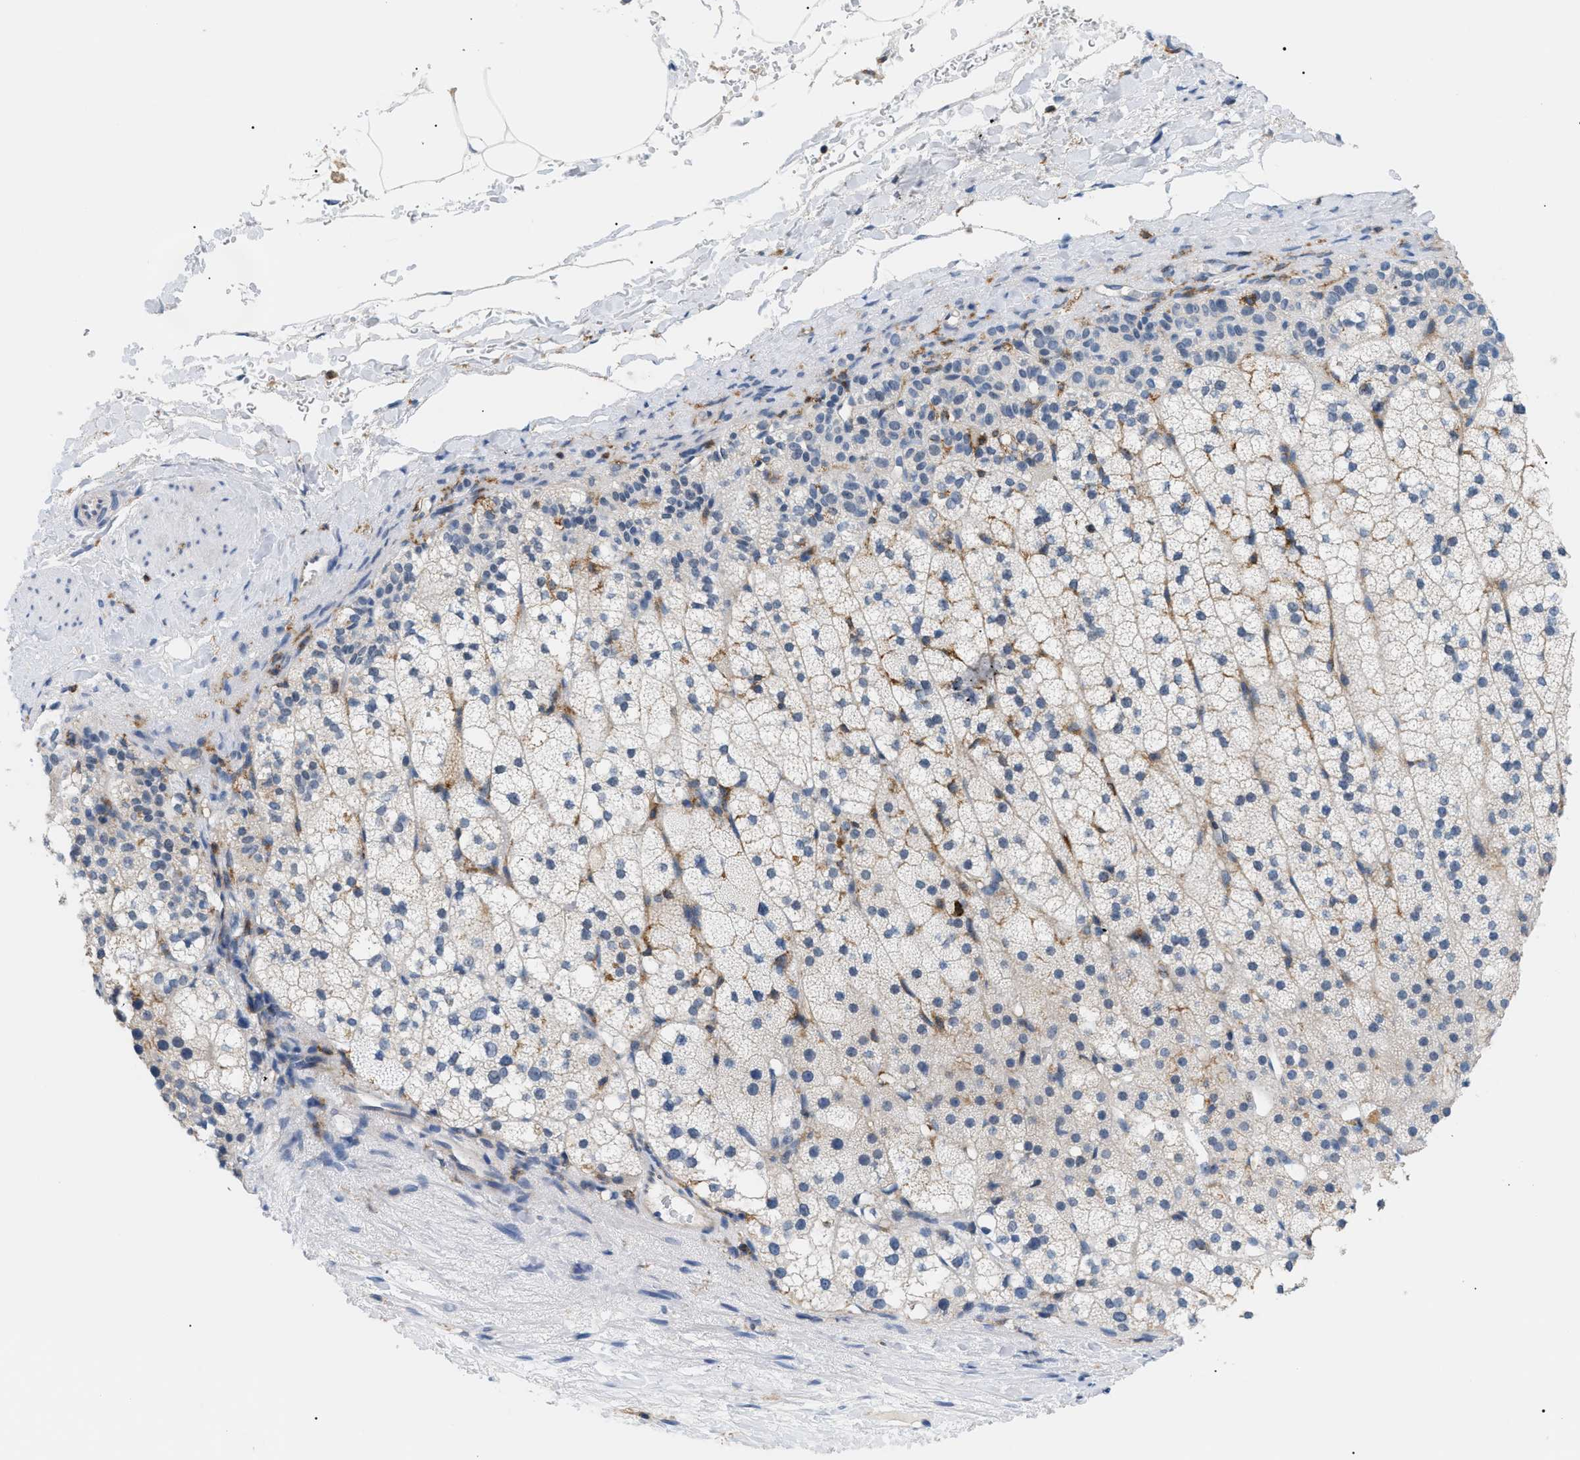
{"staining": {"intensity": "moderate", "quantity": "<25%", "location": "cytoplasmic/membranous"}, "tissue": "adrenal gland", "cell_type": "Glandular cells", "image_type": "normal", "snomed": [{"axis": "morphology", "description": "Normal tissue, NOS"}, {"axis": "topography", "description": "Adrenal gland"}], "caption": "A brown stain shows moderate cytoplasmic/membranous staining of a protein in glandular cells of normal adrenal gland.", "gene": "INPP5D", "patient": {"sex": "male", "age": 35}}